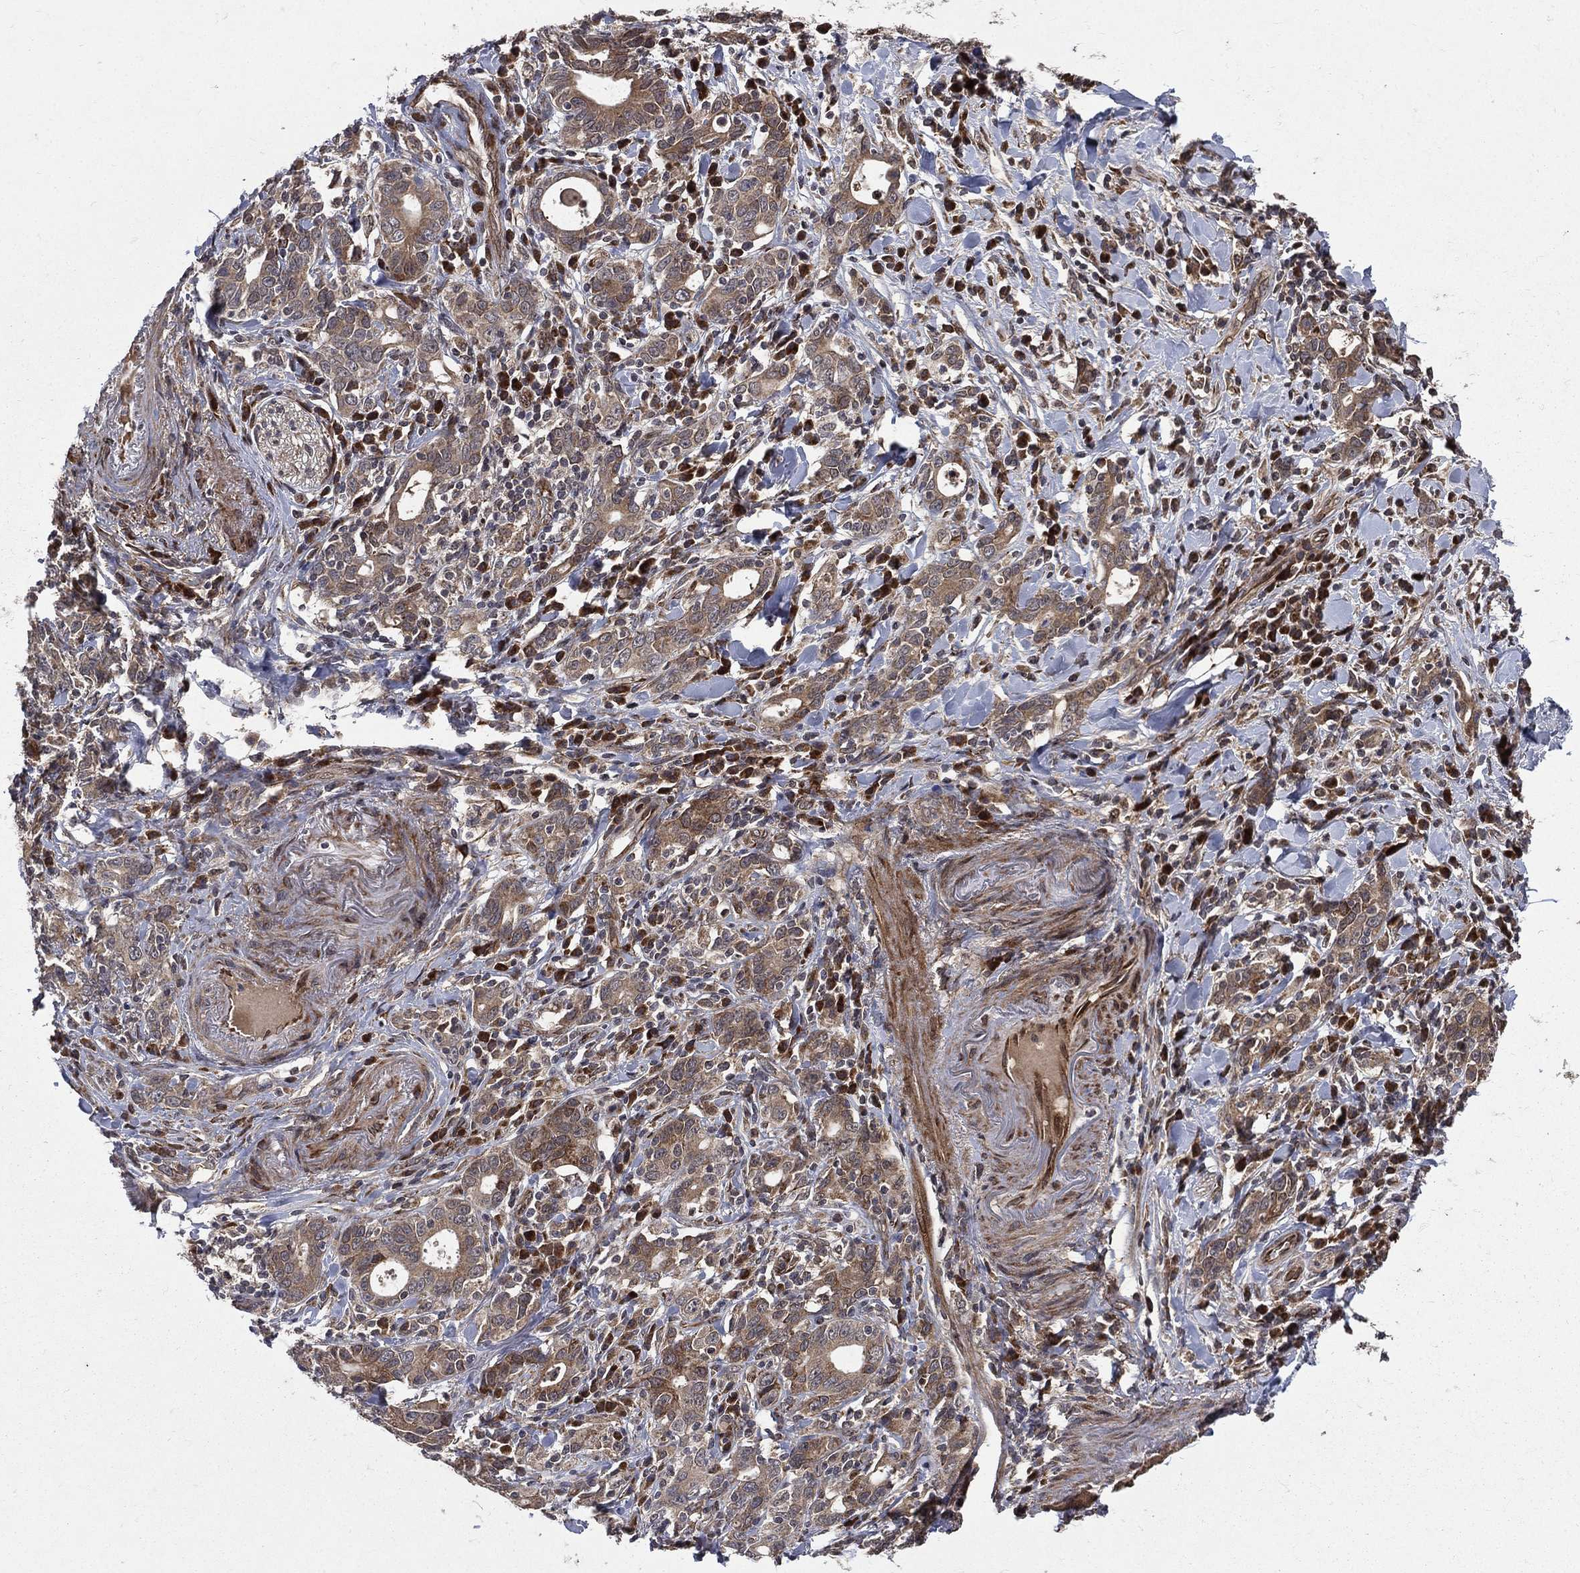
{"staining": {"intensity": "moderate", "quantity": "25%-75%", "location": "cytoplasmic/membranous"}, "tissue": "stomach cancer", "cell_type": "Tumor cells", "image_type": "cancer", "snomed": [{"axis": "morphology", "description": "Adenocarcinoma, NOS"}, {"axis": "topography", "description": "Stomach"}], "caption": "Adenocarcinoma (stomach) stained for a protein (brown) displays moderate cytoplasmic/membranous positive expression in approximately 25%-75% of tumor cells.", "gene": "RAB11FIP4", "patient": {"sex": "male", "age": 79}}